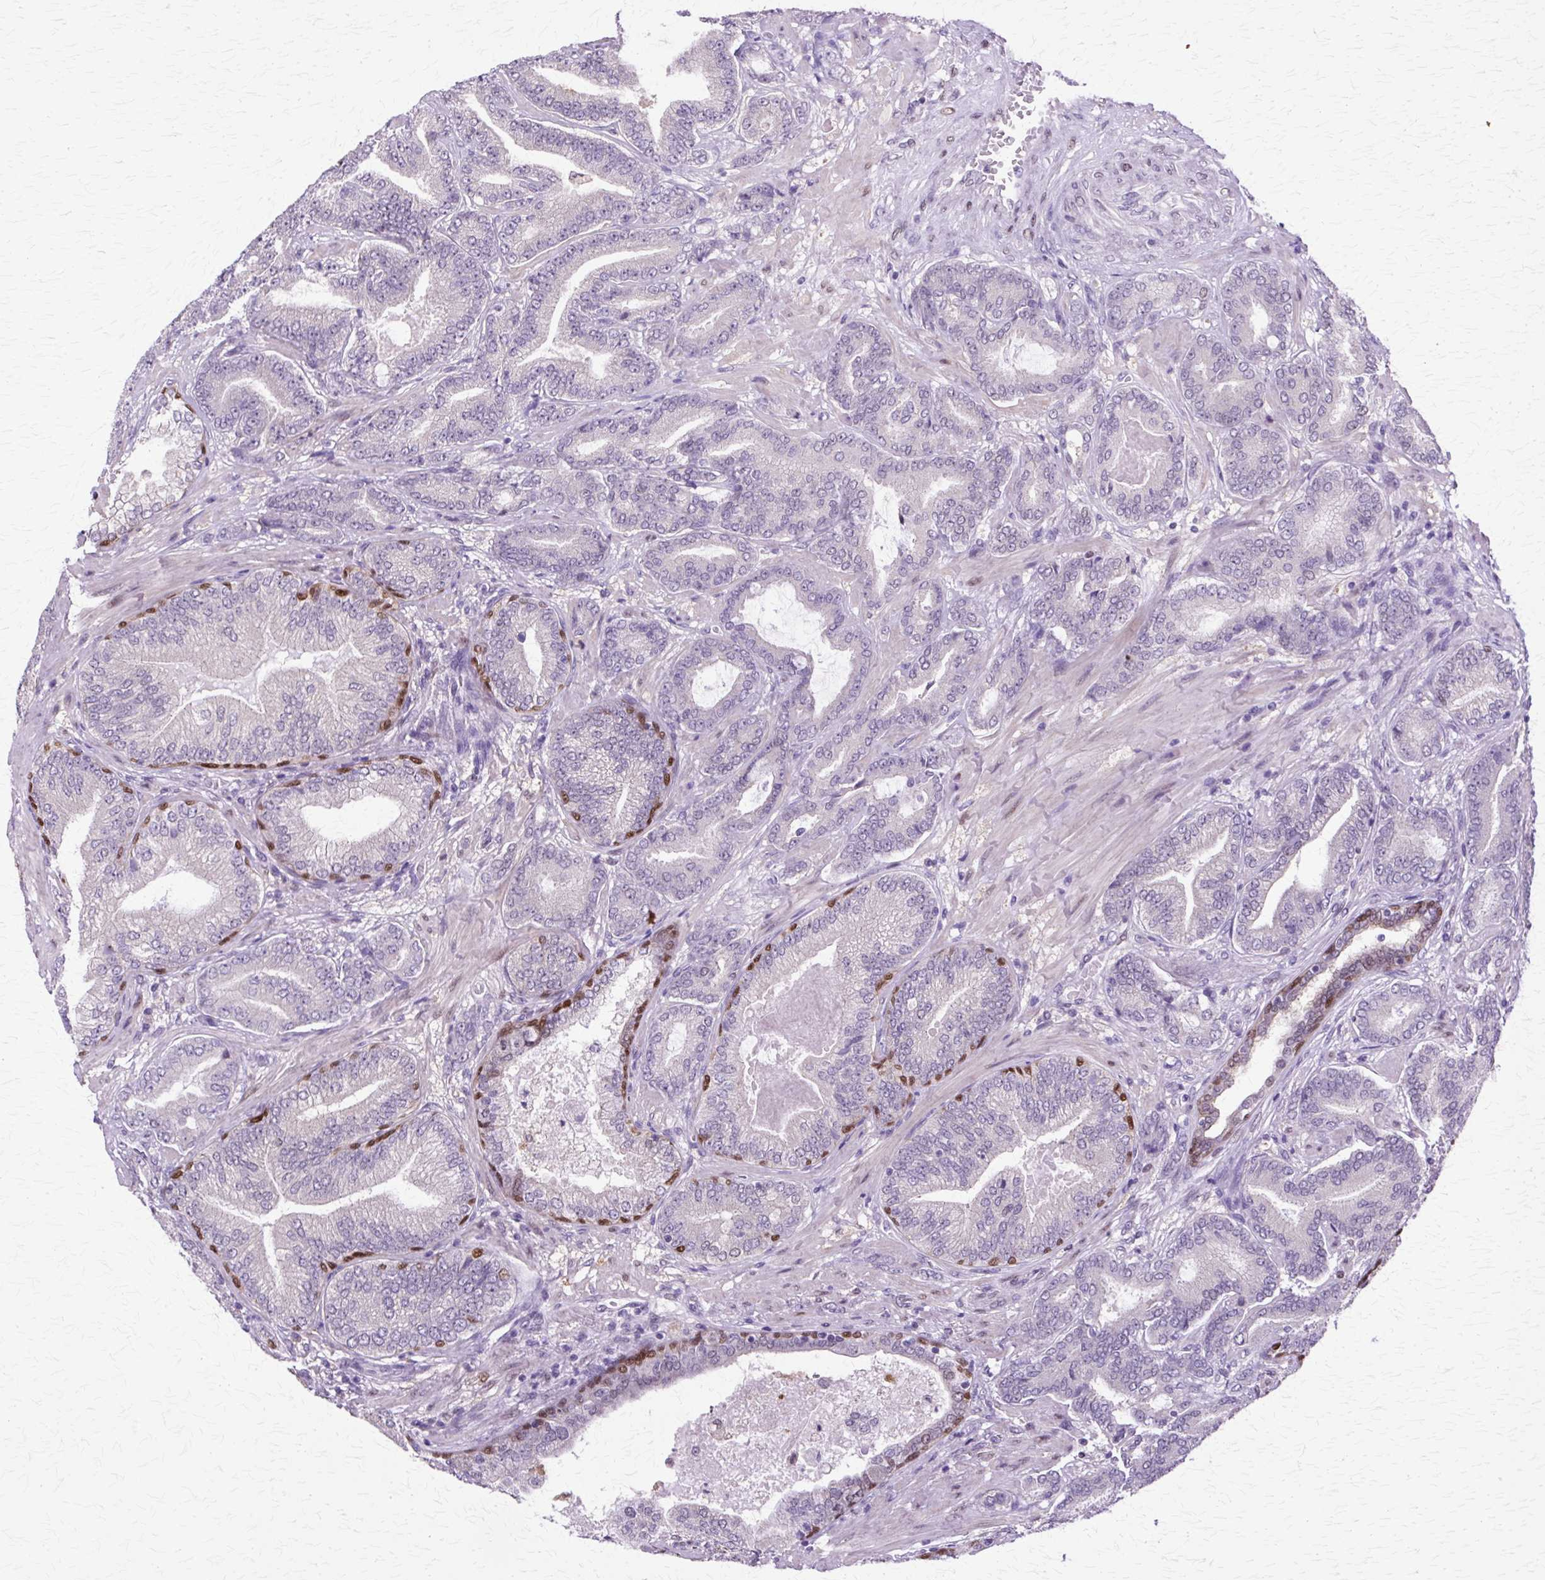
{"staining": {"intensity": "negative", "quantity": "none", "location": "none"}, "tissue": "prostate cancer", "cell_type": "Tumor cells", "image_type": "cancer", "snomed": [{"axis": "morphology", "description": "Adenocarcinoma, Low grade"}, {"axis": "topography", "description": "Prostate and seminal vesicle, NOS"}], "caption": "IHC micrograph of prostate cancer stained for a protein (brown), which displays no positivity in tumor cells.", "gene": "HSPA8", "patient": {"sex": "male", "age": 61}}